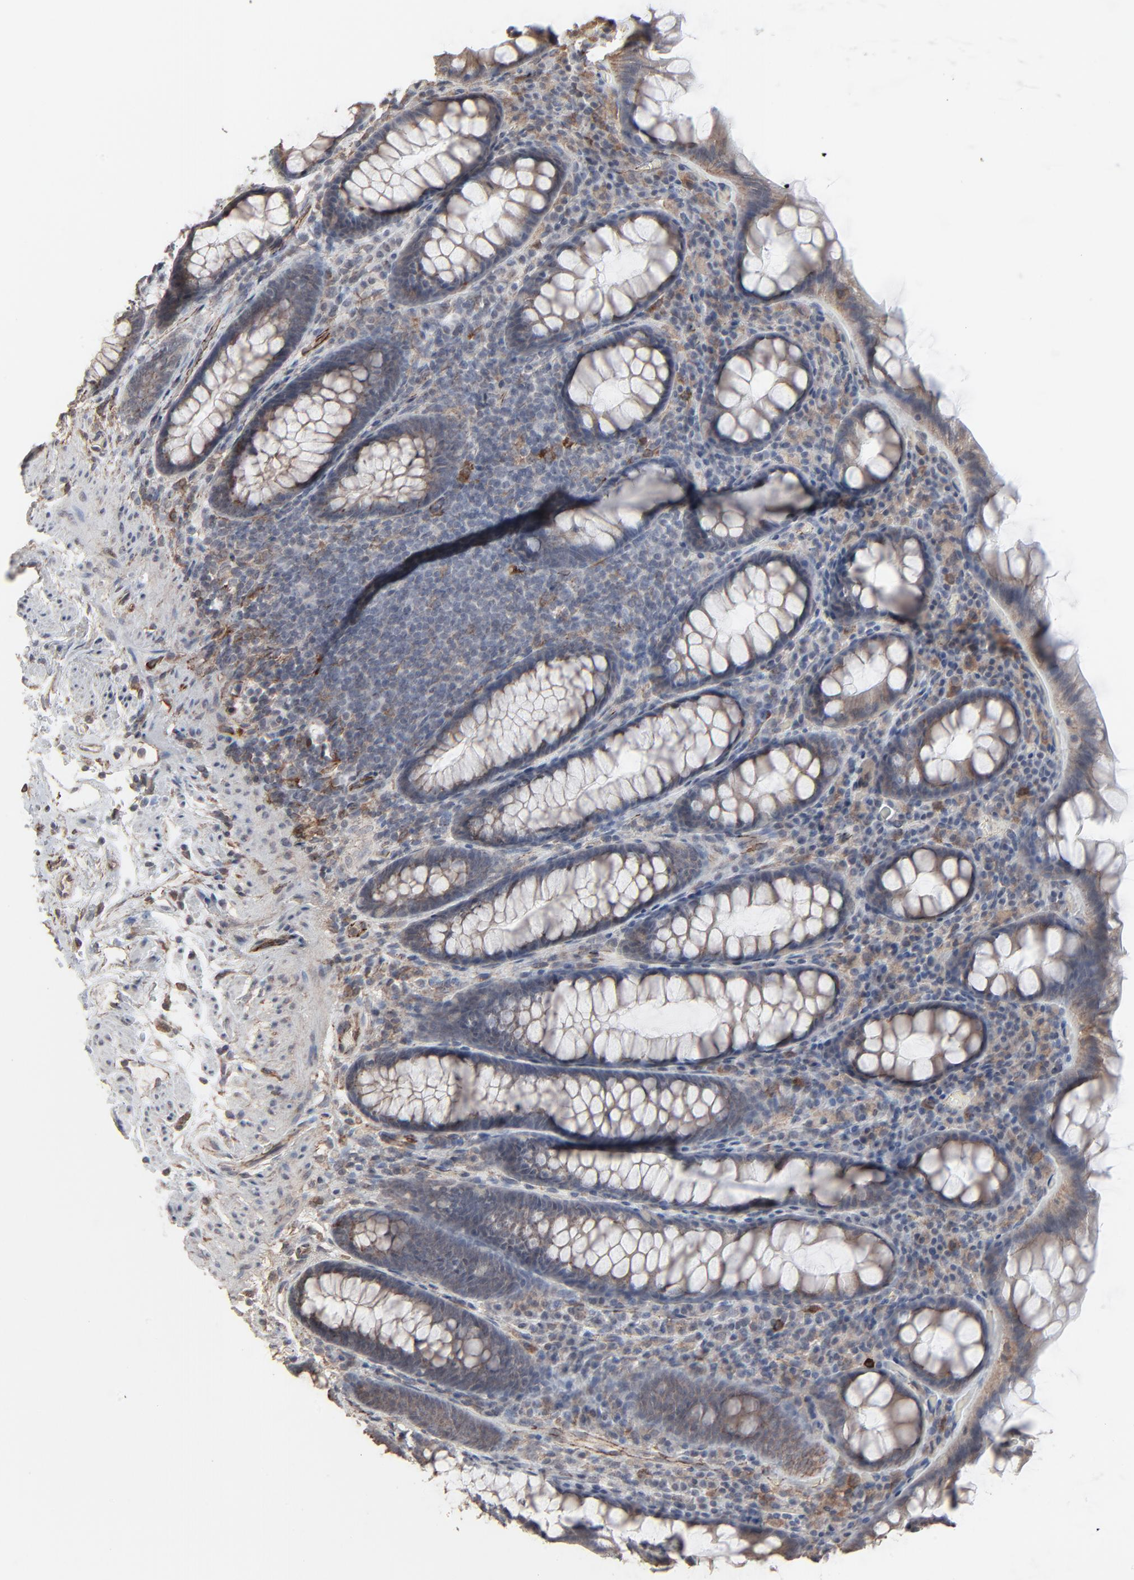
{"staining": {"intensity": "weak", "quantity": "25%-75%", "location": "cytoplasmic/membranous"}, "tissue": "rectum", "cell_type": "Glandular cells", "image_type": "normal", "snomed": [{"axis": "morphology", "description": "Normal tissue, NOS"}, {"axis": "topography", "description": "Rectum"}], "caption": "Human rectum stained with a brown dye demonstrates weak cytoplasmic/membranous positive staining in approximately 25%-75% of glandular cells.", "gene": "CTNND1", "patient": {"sex": "male", "age": 92}}